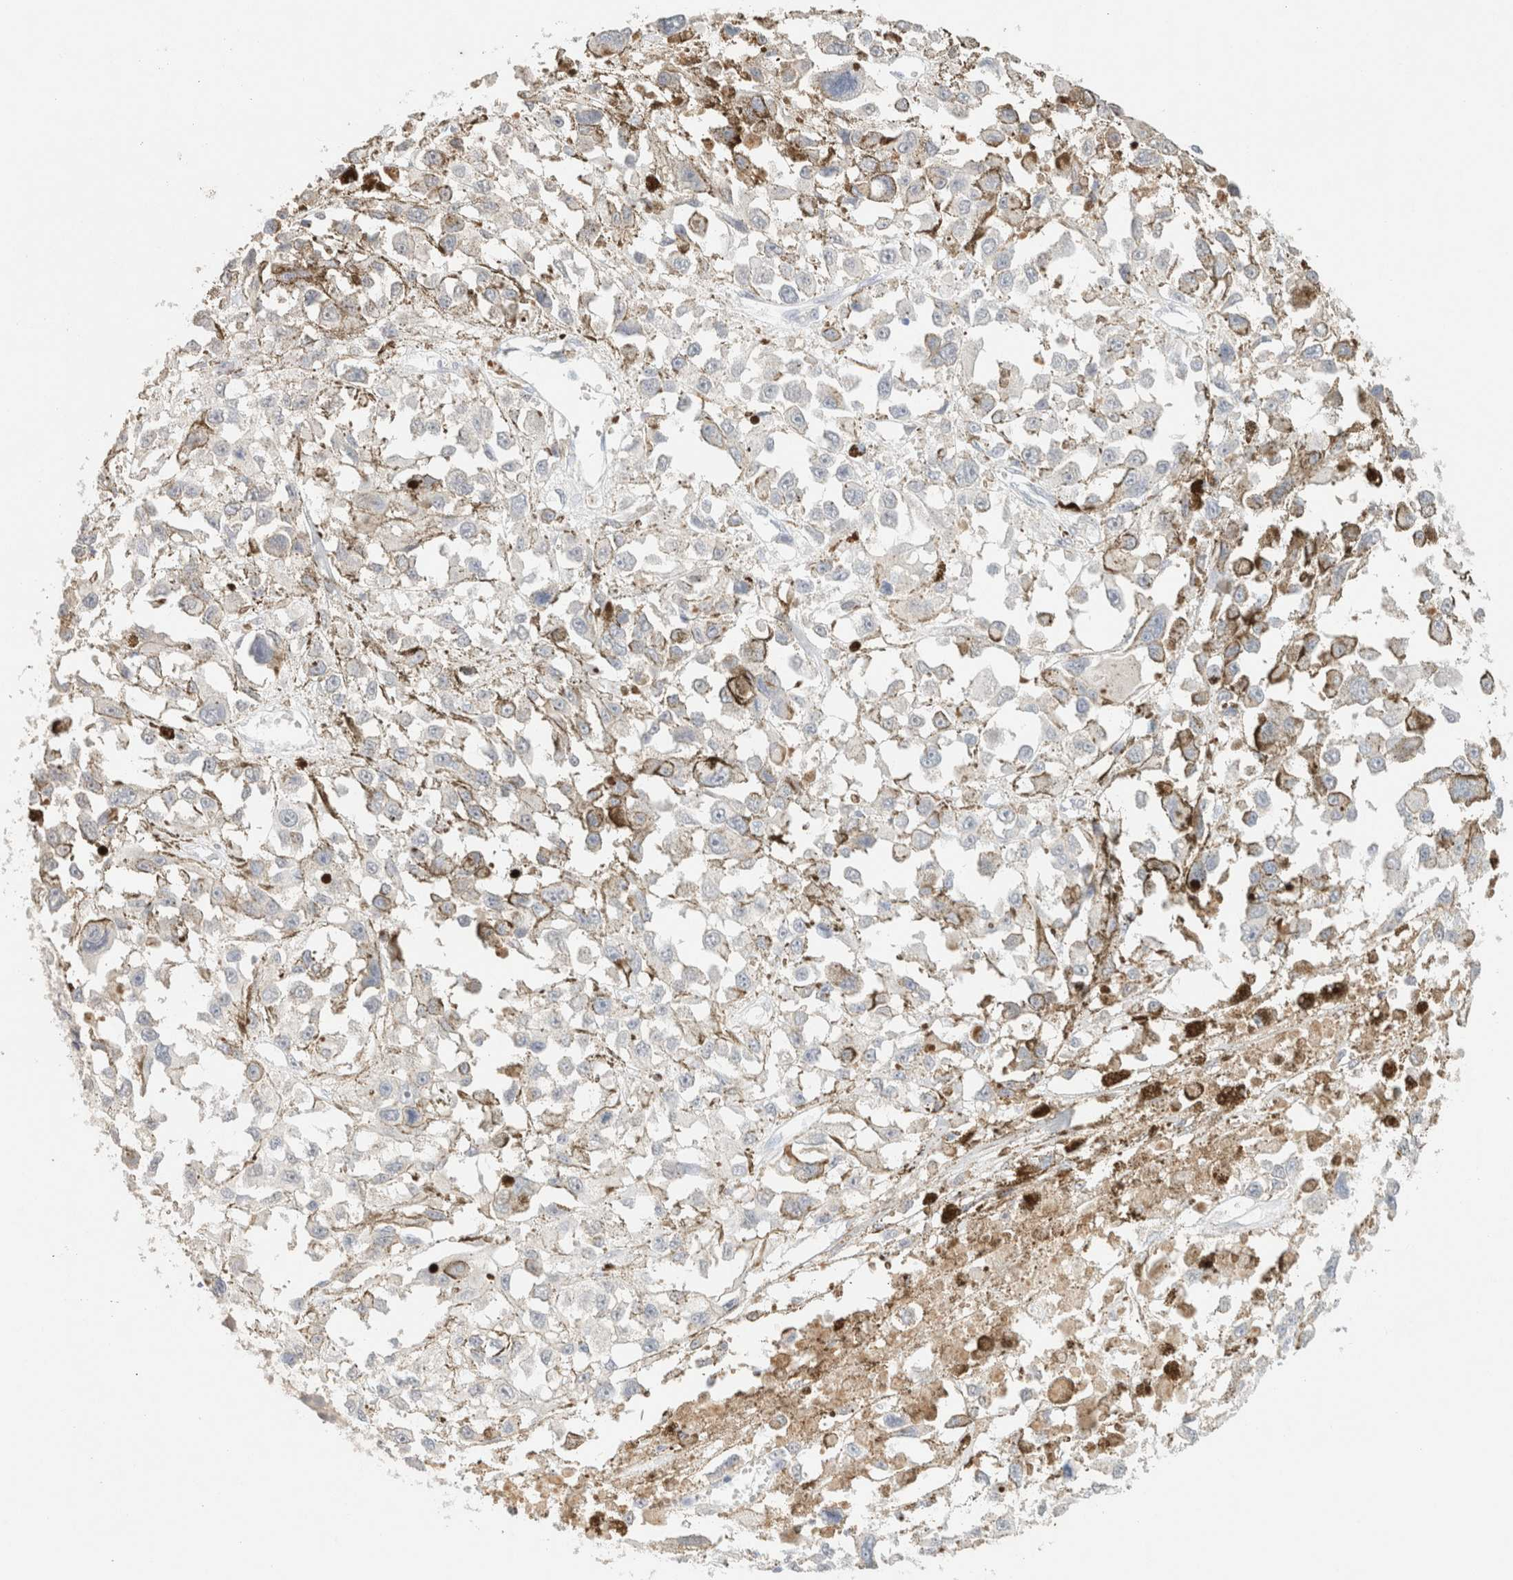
{"staining": {"intensity": "negative", "quantity": "none", "location": "none"}, "tissue": "melanoma", "cell_type": "Tumor cells", "image_type": "cancer", "snomed": [{"axis": "morphology", "description": "Malignant melanoma, Metastatic site"}, {"axis": "topography", "description": "Lymph node"}], "caption": "This is a photomicrograph of immunohistochemistry staining of melanoma, which shows no expression in tumor cells.", "gene": "CPA1", "patient": {"sex": "male", "age": 59}}